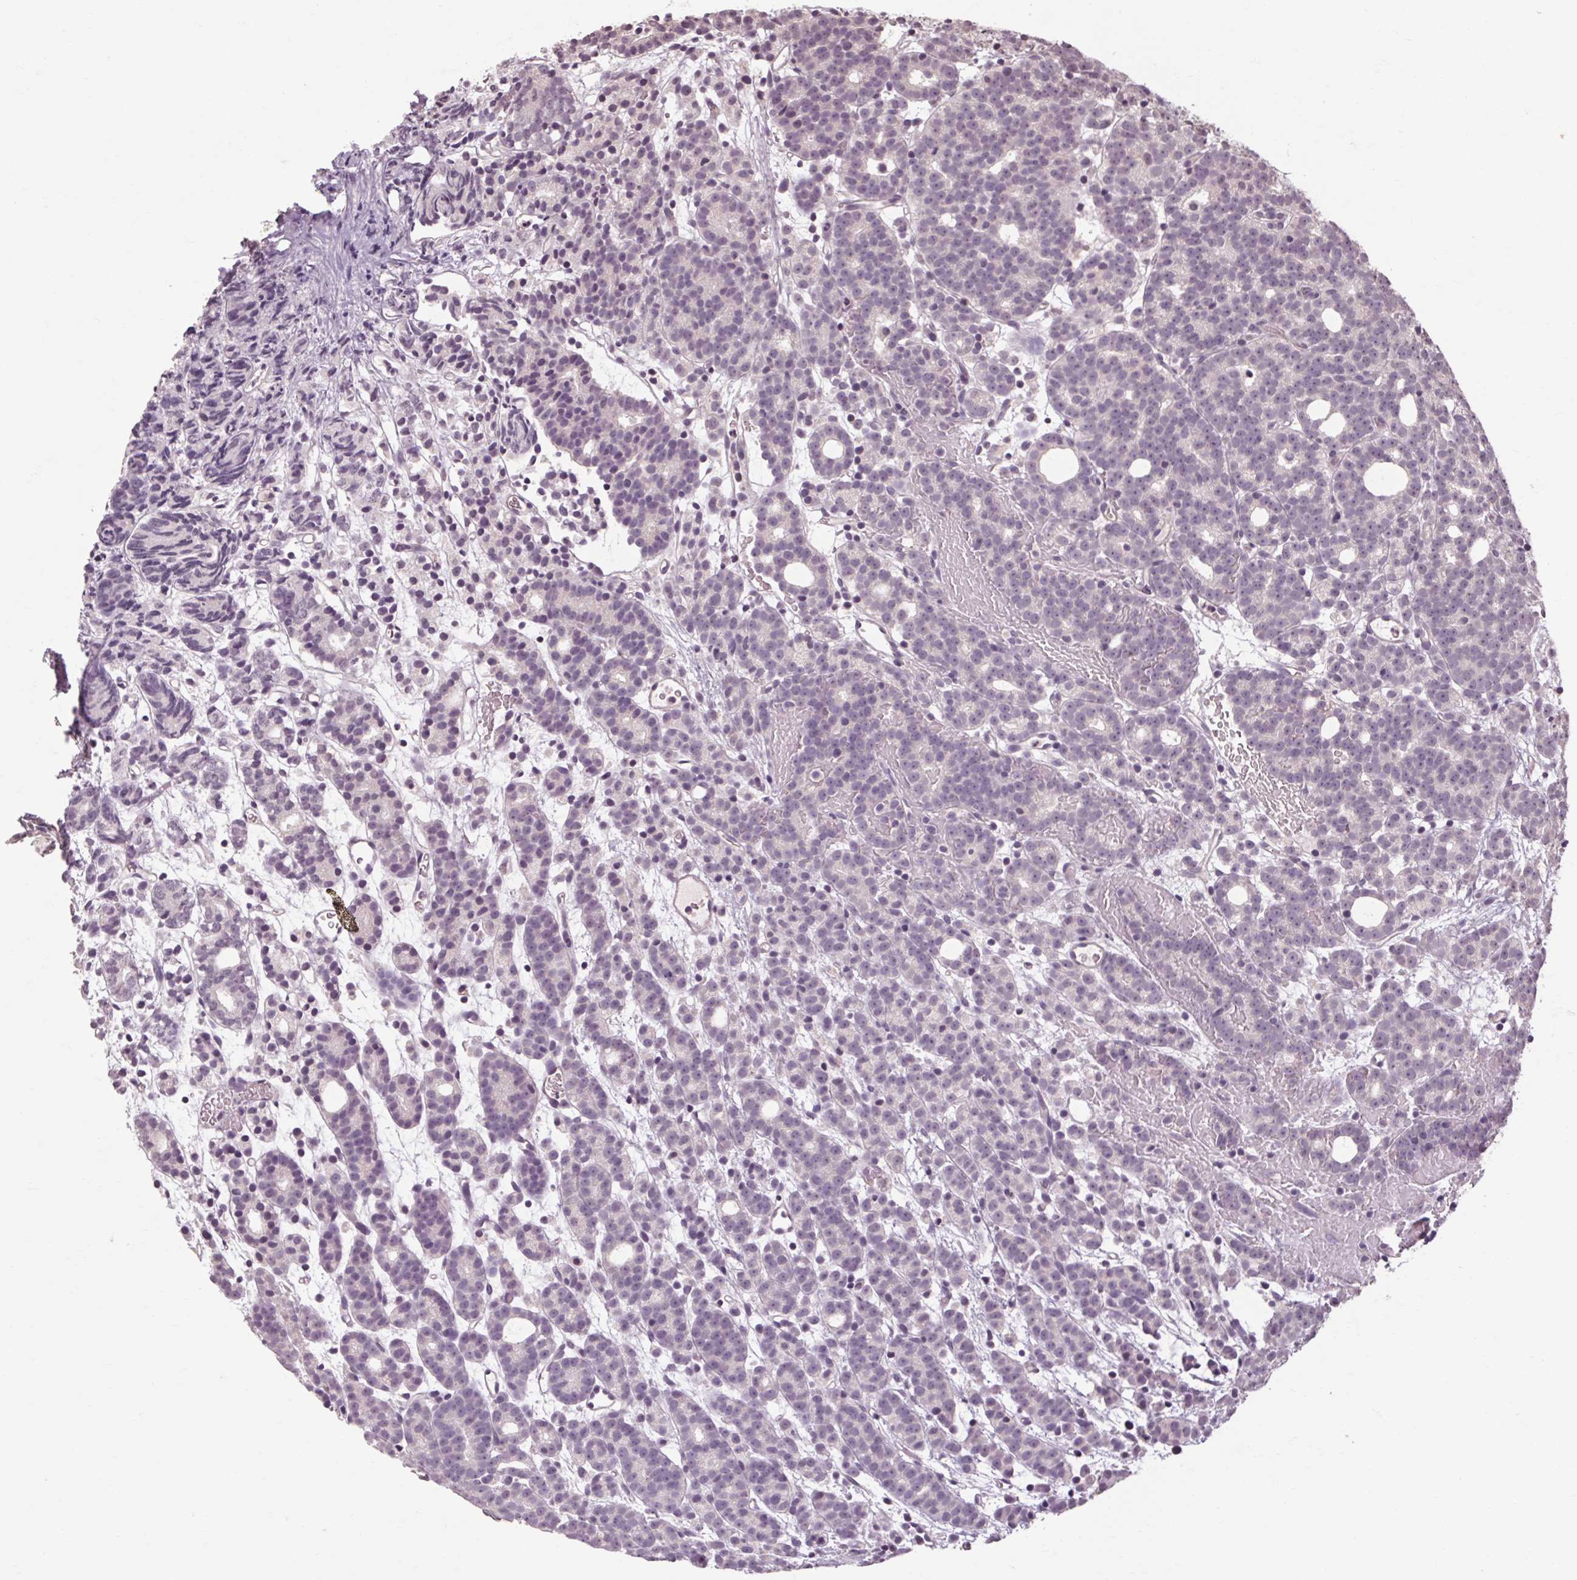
{"staining": {"intensity": "negative", "quantity": "none", "location": "none"}, "tissue": "prostate cancer", "cell_type": "Tumor cells", "image_type": "cancer", "snomed": [{"axis": "morphology", "description": "Adenocarcinoma, High grade"}, {"axis": "topography", "description": "Prostate"}], "caption": "The histopathology image exhibits no staining of tumor cells in prostate adenocarcinoma (high-grade).", "gene": "POMC", "patient": {"sex": "male", "age": 53}}